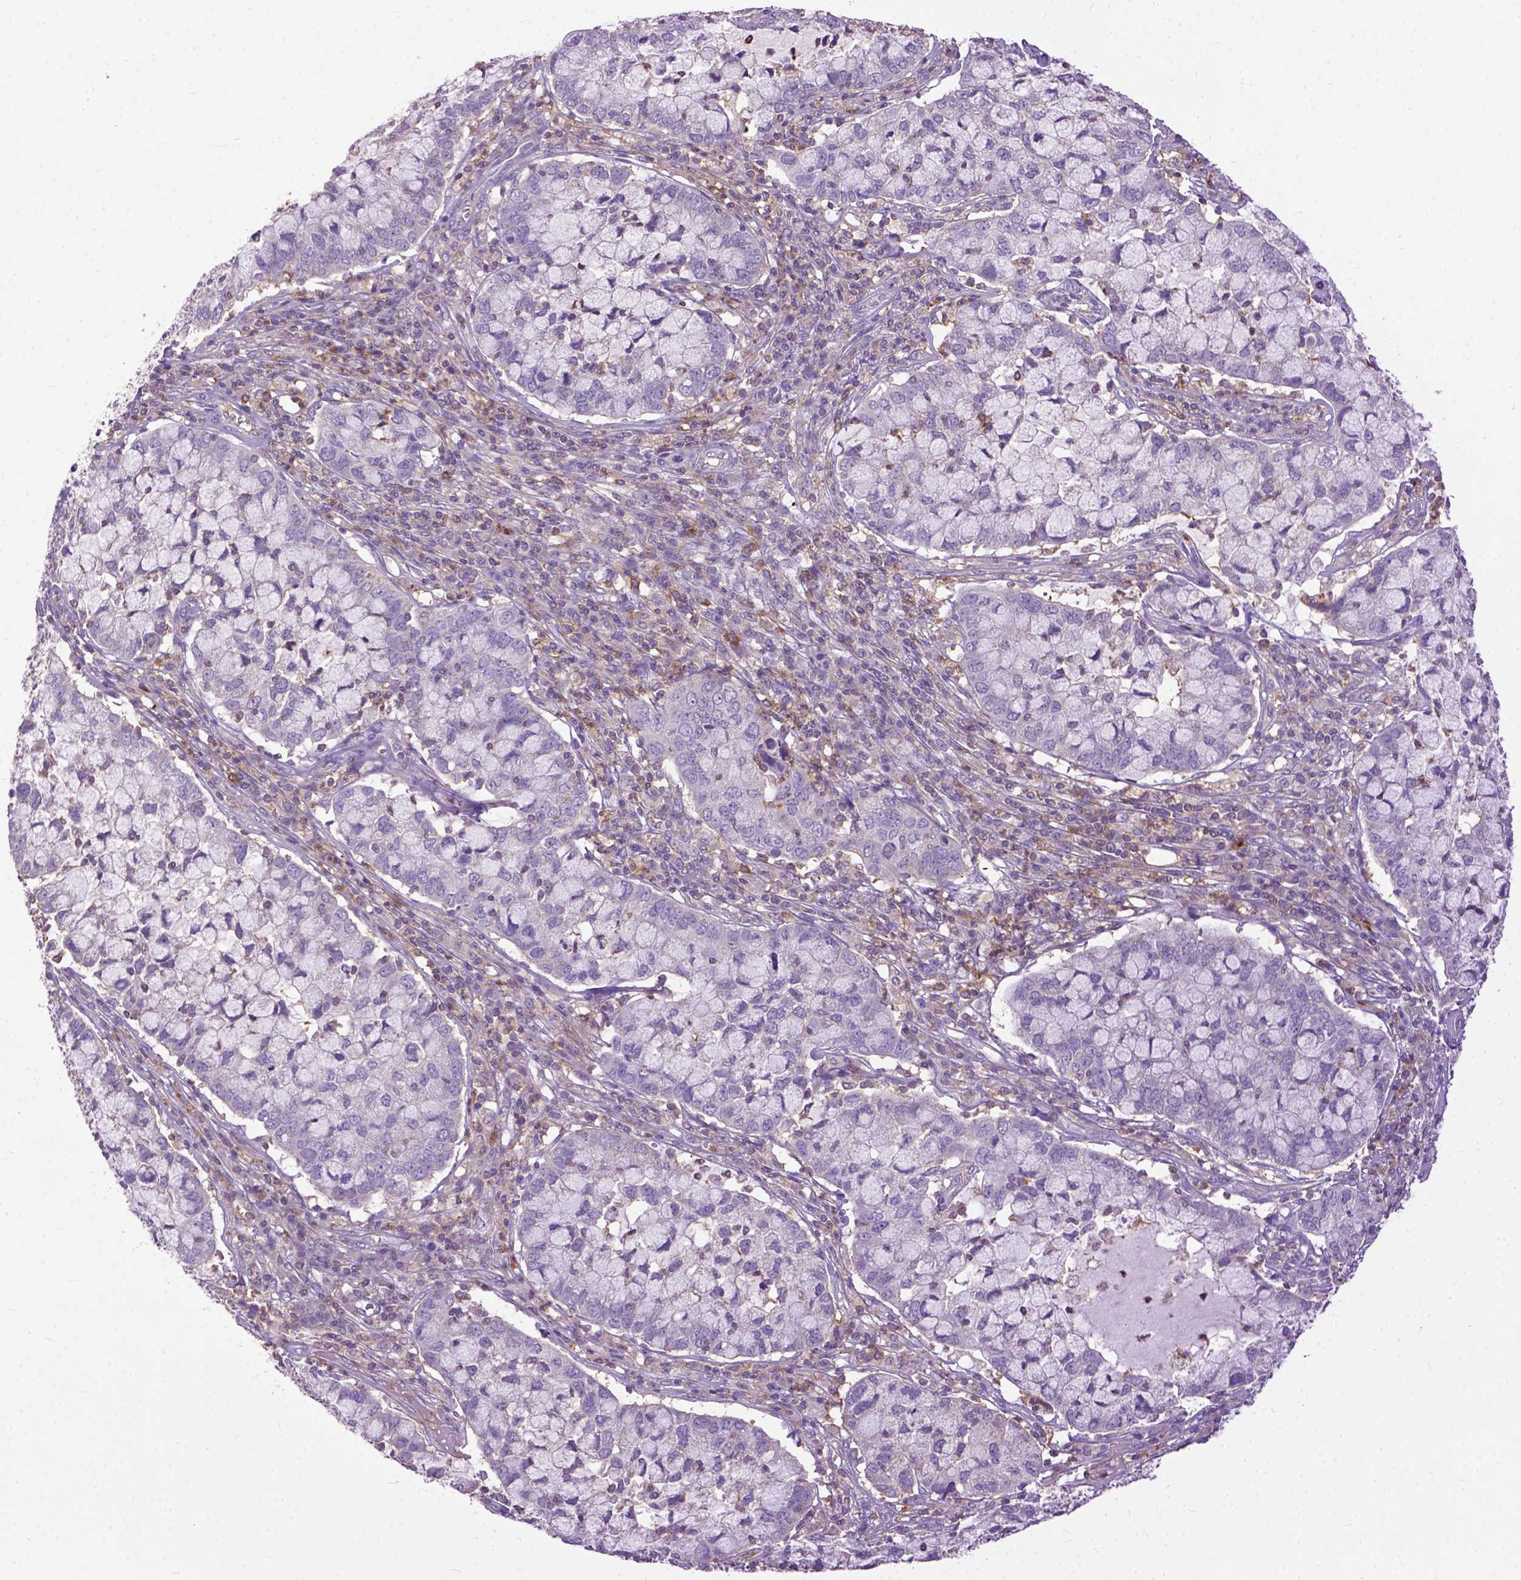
{"staining": {"intensity": "negative", "quantity": "none", "location": "none"}, "tissue": "cervical cancer", "cell_type": "Tumor cells", "image_type": "cancer", "snomed": [{"axis": "morphology", "description": "Adenocarcinoma, NOS"}, {"axis": "topography", "description": "Cervix"}], "caption": "Human cervical cancer (adenocarcinoma) stained for a protein using IHC reveals no positivity in tumor cells.", "gene": "NAMPT", "patient": {"sex": "female", "age": 40}}